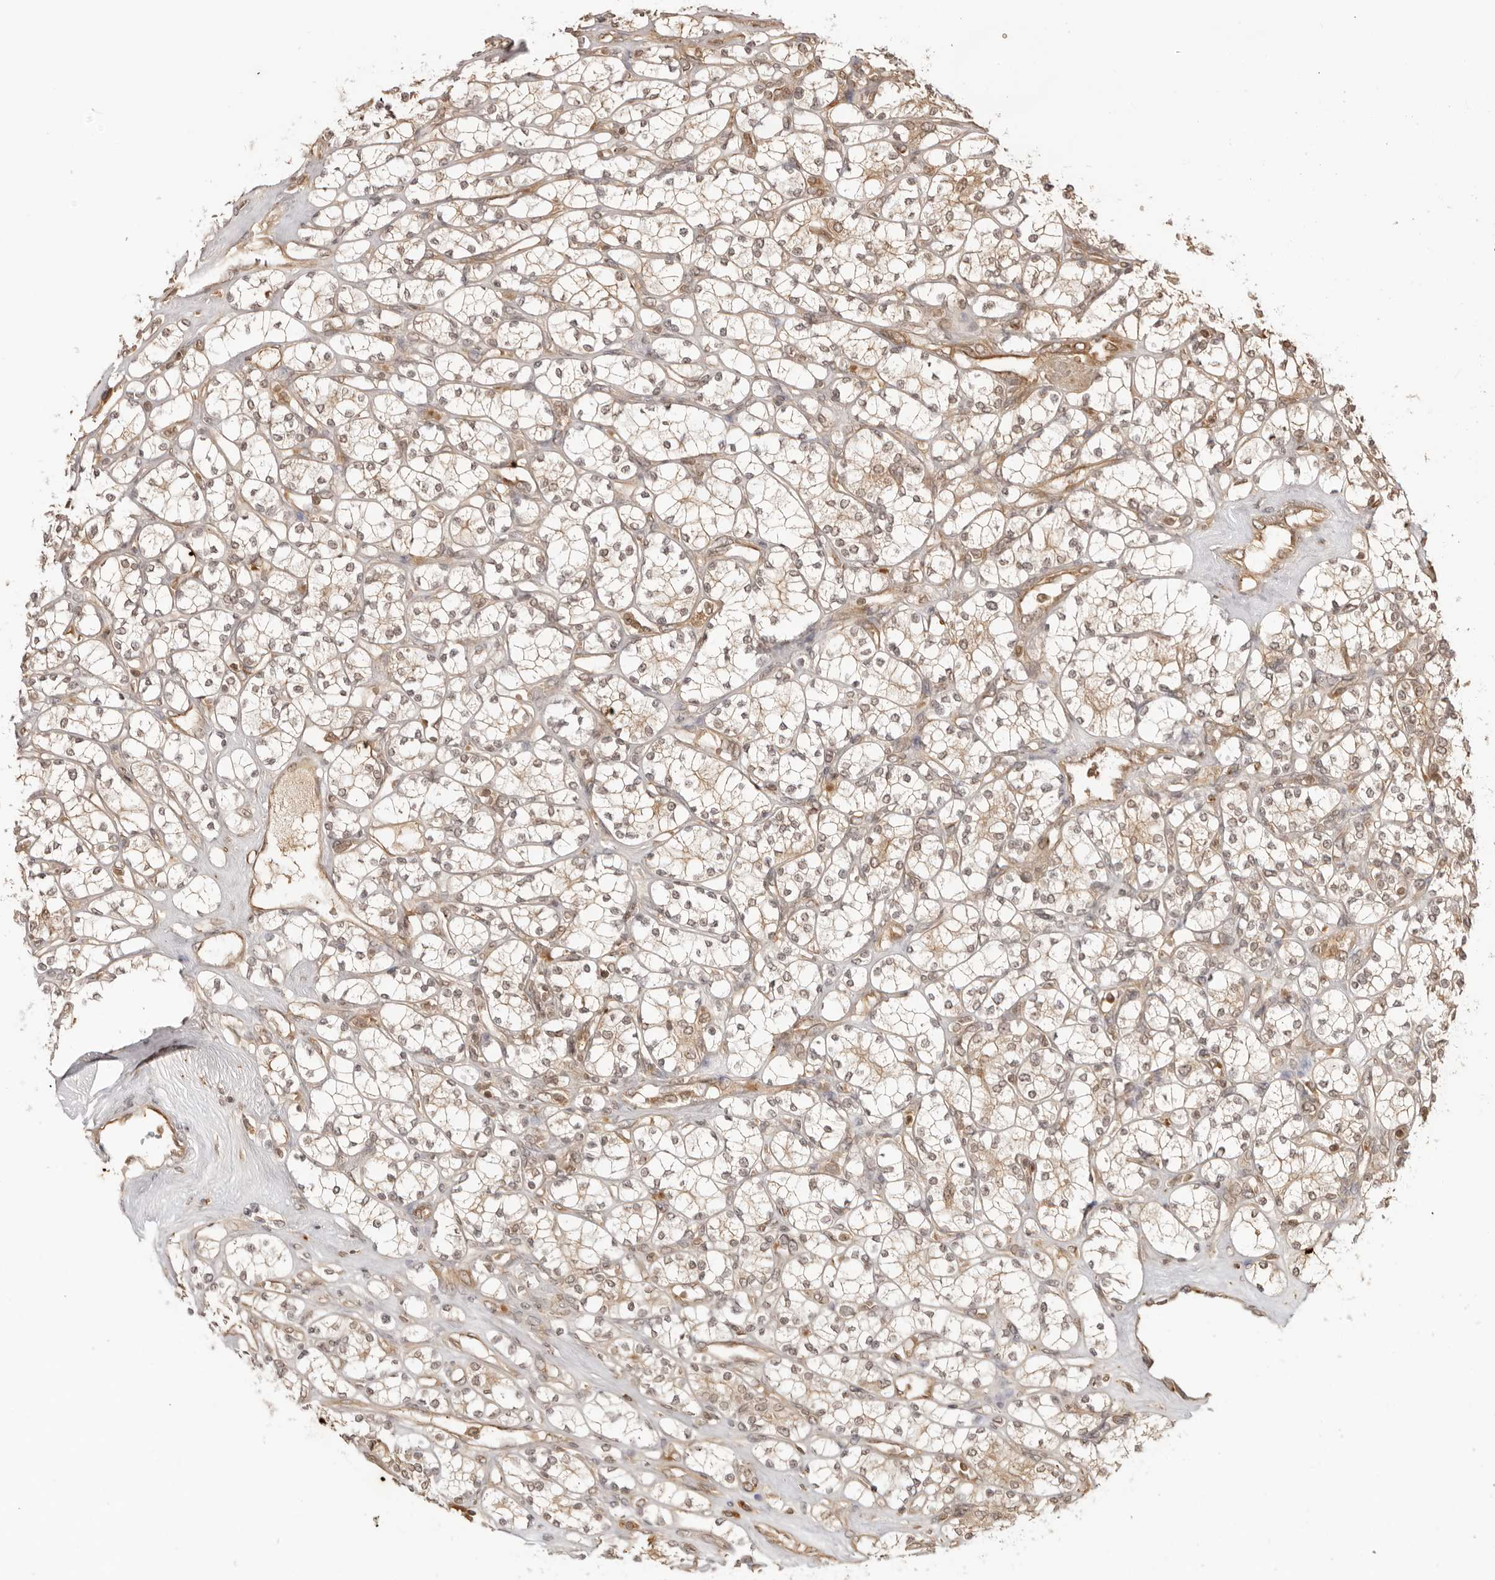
{"staining": {"intensity": "weak", "quantity": ">75%", "location": "cytoplasmic/membranous,nuclear"}, "tissue": "renal cancer", "cell_type": "Tumor cells", "image_type": "cancer", "snomed": [{"axis": "morphology", "description": "Adenocarcinoma, NOS"}, {"axis": "topography", "description": "Kidney"}], "caption": "A low amount of weak cytoplasmic/membranous and nuclear staining is seen in approximately >75% of tumor cells in renal adenocarcinoma tissue.", "gene": "IKBKE", "patient": {"sex": "male", "age": 77}}